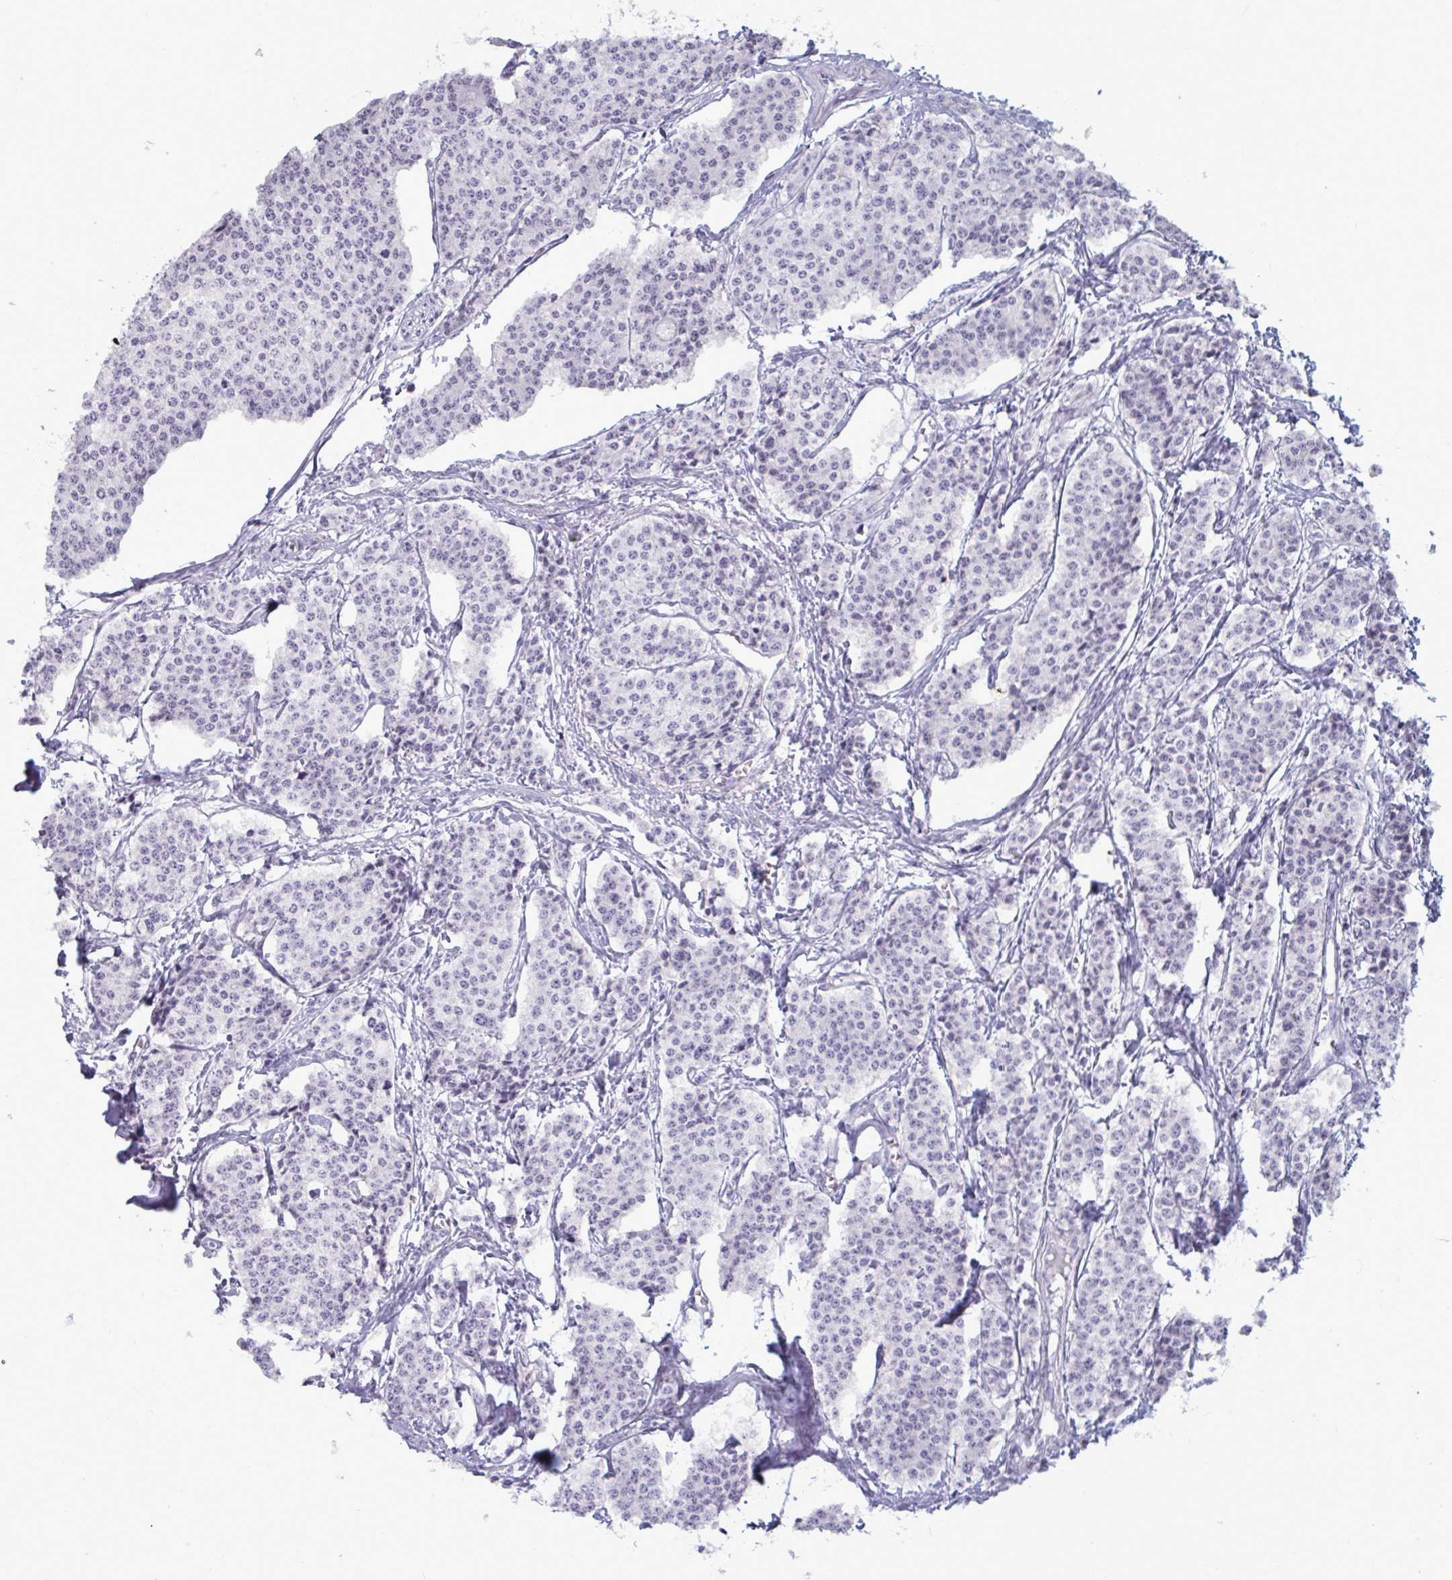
{"staining": {"intensity": "negative", "quantity": "none", "location": "none"}, "tissue": "carcinoid", "cell_type": "Tumor cells", "image_type": "cancer", "snomed": [{"axis": "morphology", "description": "Carcinoid, malignant, NOS"}, {"axis": "topography", "description": "Small intestine"}], "caption": "This micrograph is of carcinoid stained with immunohistochemistry (IHC) to label a protein in brown with the nuclei are counter-stained blue. There is no staining in tumor cells.", "gene": "BBS10", "patient": {"sex": "female", "age": 64}}